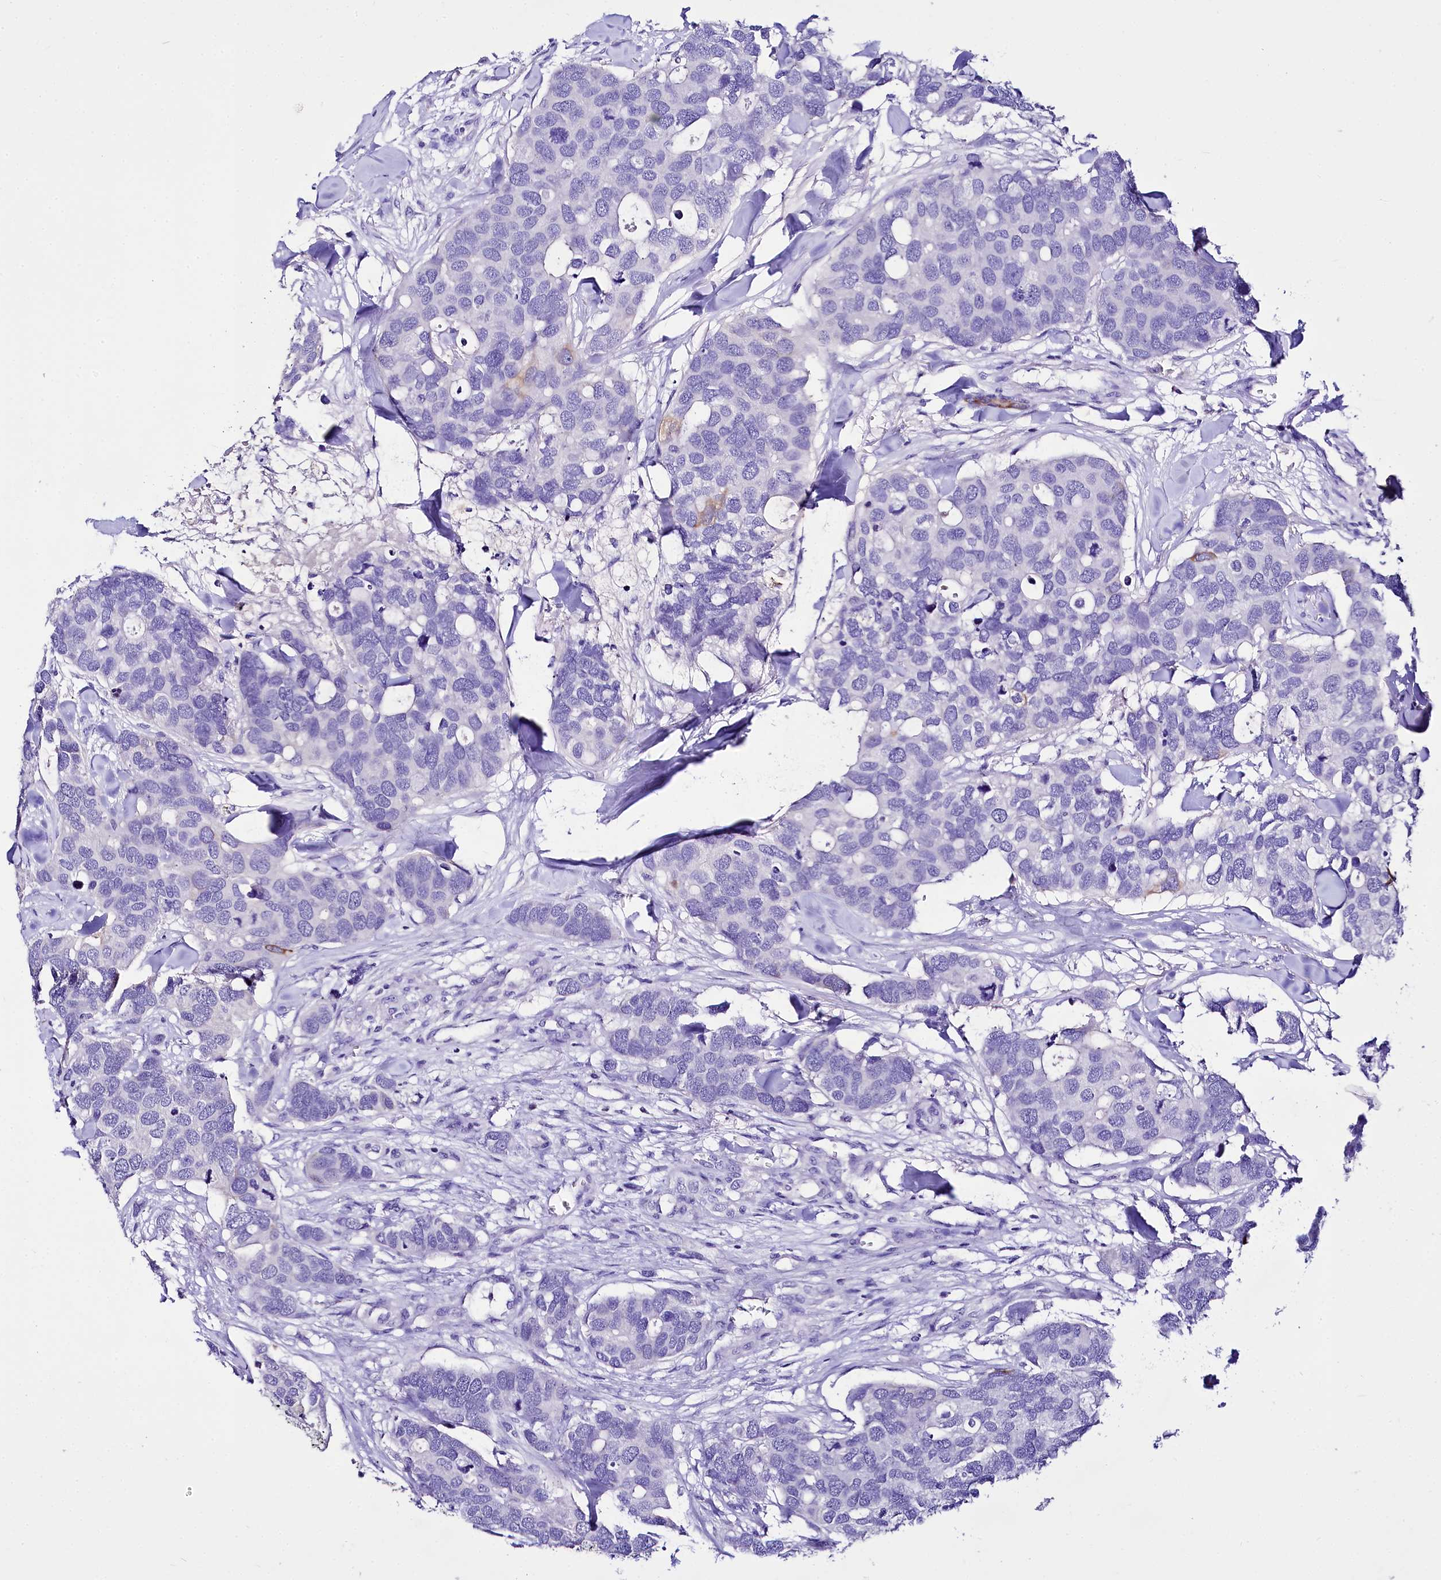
{"staining": {"intensity": "negative", "quantity": "none", "location": "none"}, "tissue": "breast cancer", "cell_type": "Tumor cells", "image_type": "cancer", "snomed": [{"axis": "morphology", "description": "Duct carcinoma"}, {"axis": "topography", "description": "Breast"}], "caption": "The photomicrograph reveals no significant staining in tumor cells of breast invasive ductal carcinoma.", "gene": "A2ML1", "patient": {"sex": "female", "age": 83}}